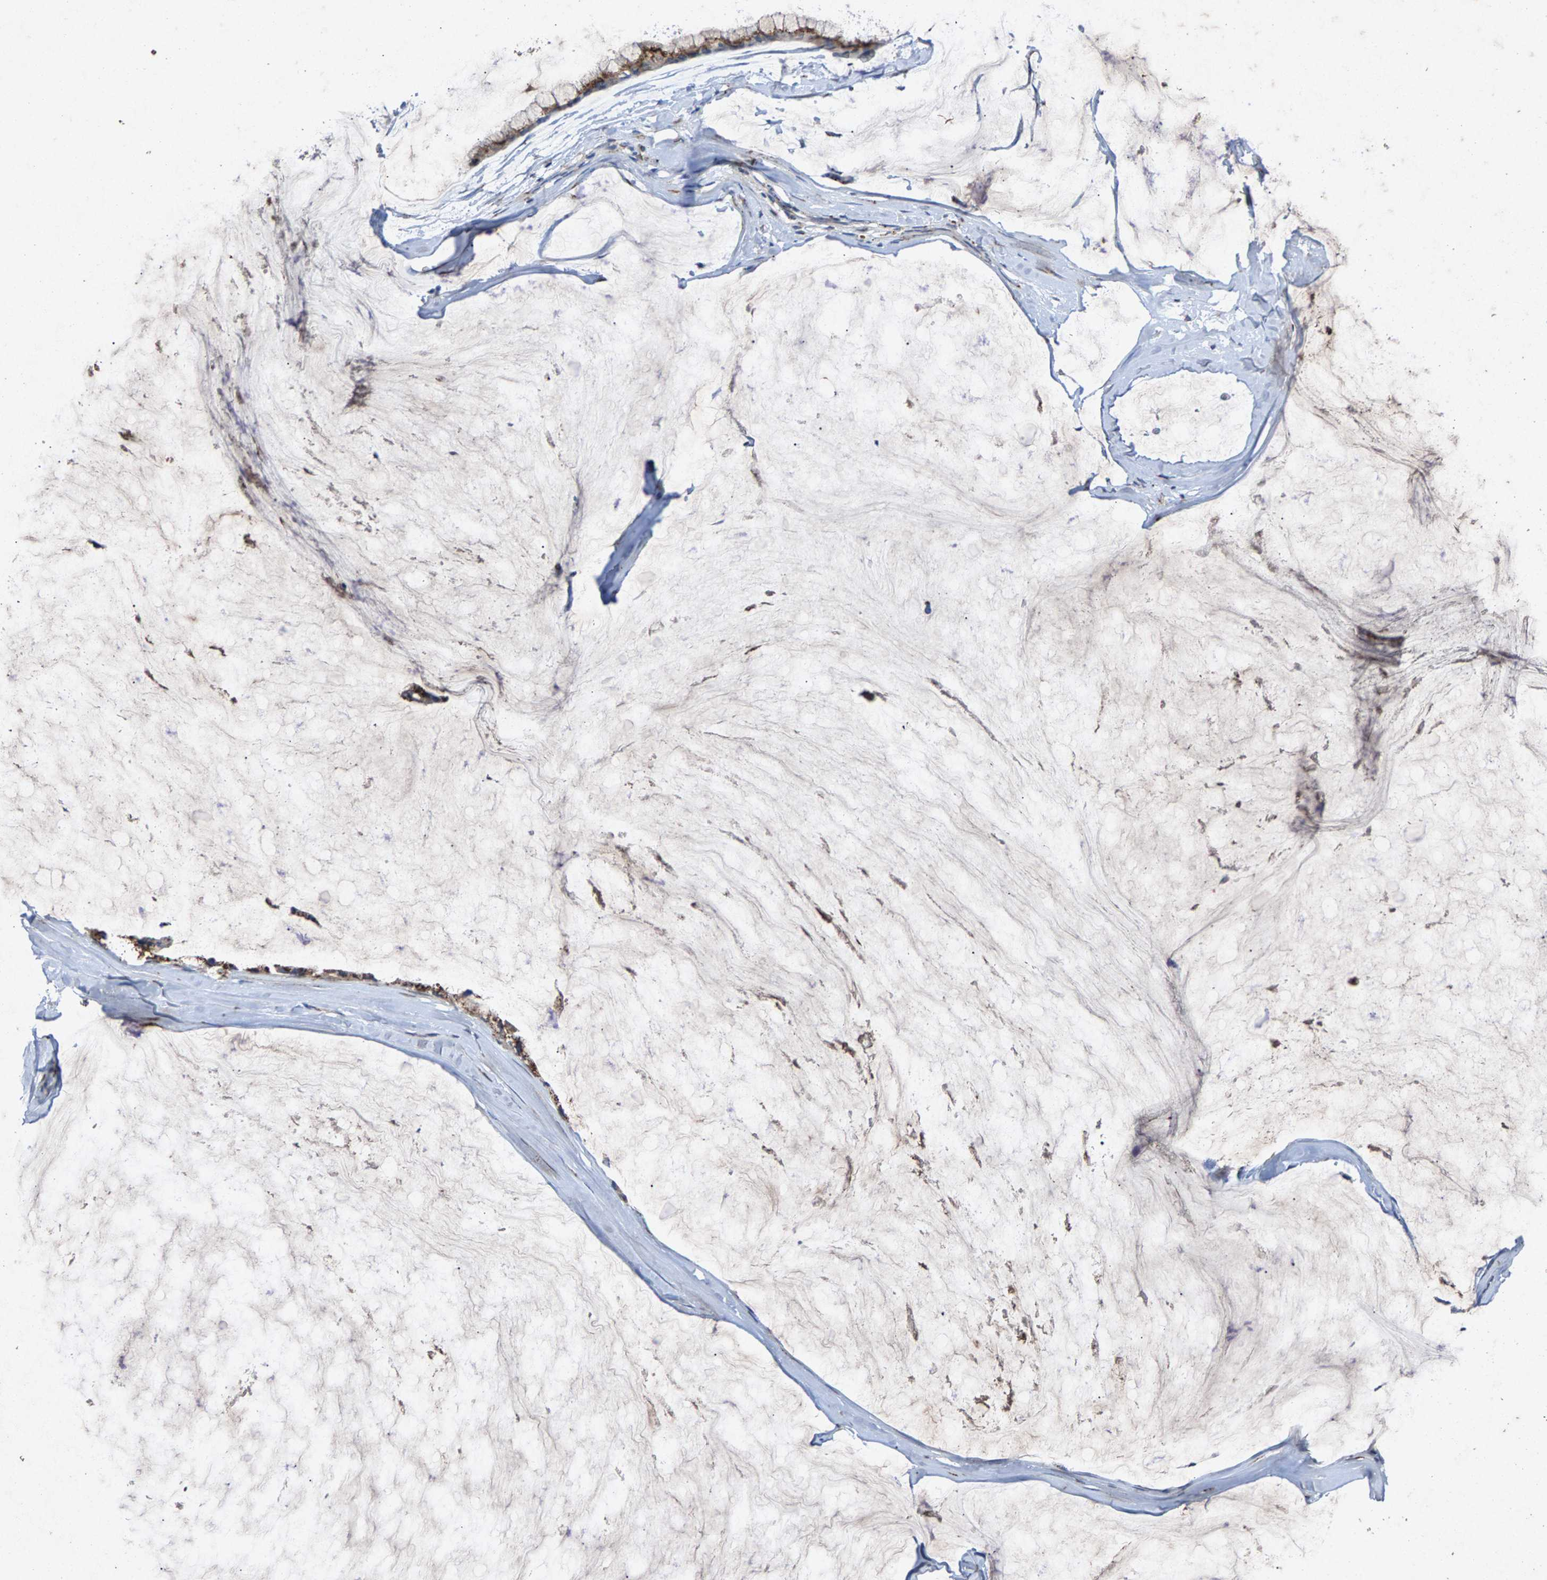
{"staining": {"intensity": "strong", "quantity": ">75%", "location": "cytoplasmic/membranous"}, "tissue": "ovarian cancer", "cell_type": "Tumor cells", "image_type": "cancer", "snomed": [{"axis": "morphology", "description": "Cystadenocarcinoma, mucinous, NOS"}, {"axis": "topography", "description": "Ovary"}], "caption": "Immunohistochemical staining of ovarian cancer (mucinous cystadenocarcinoma) exhibits strong cytoplasmic/membranous protein staining in approximately >75% of tumor cells.", "gene": "MAN2A1", "patient": {"sex": "female", "age": 39}}